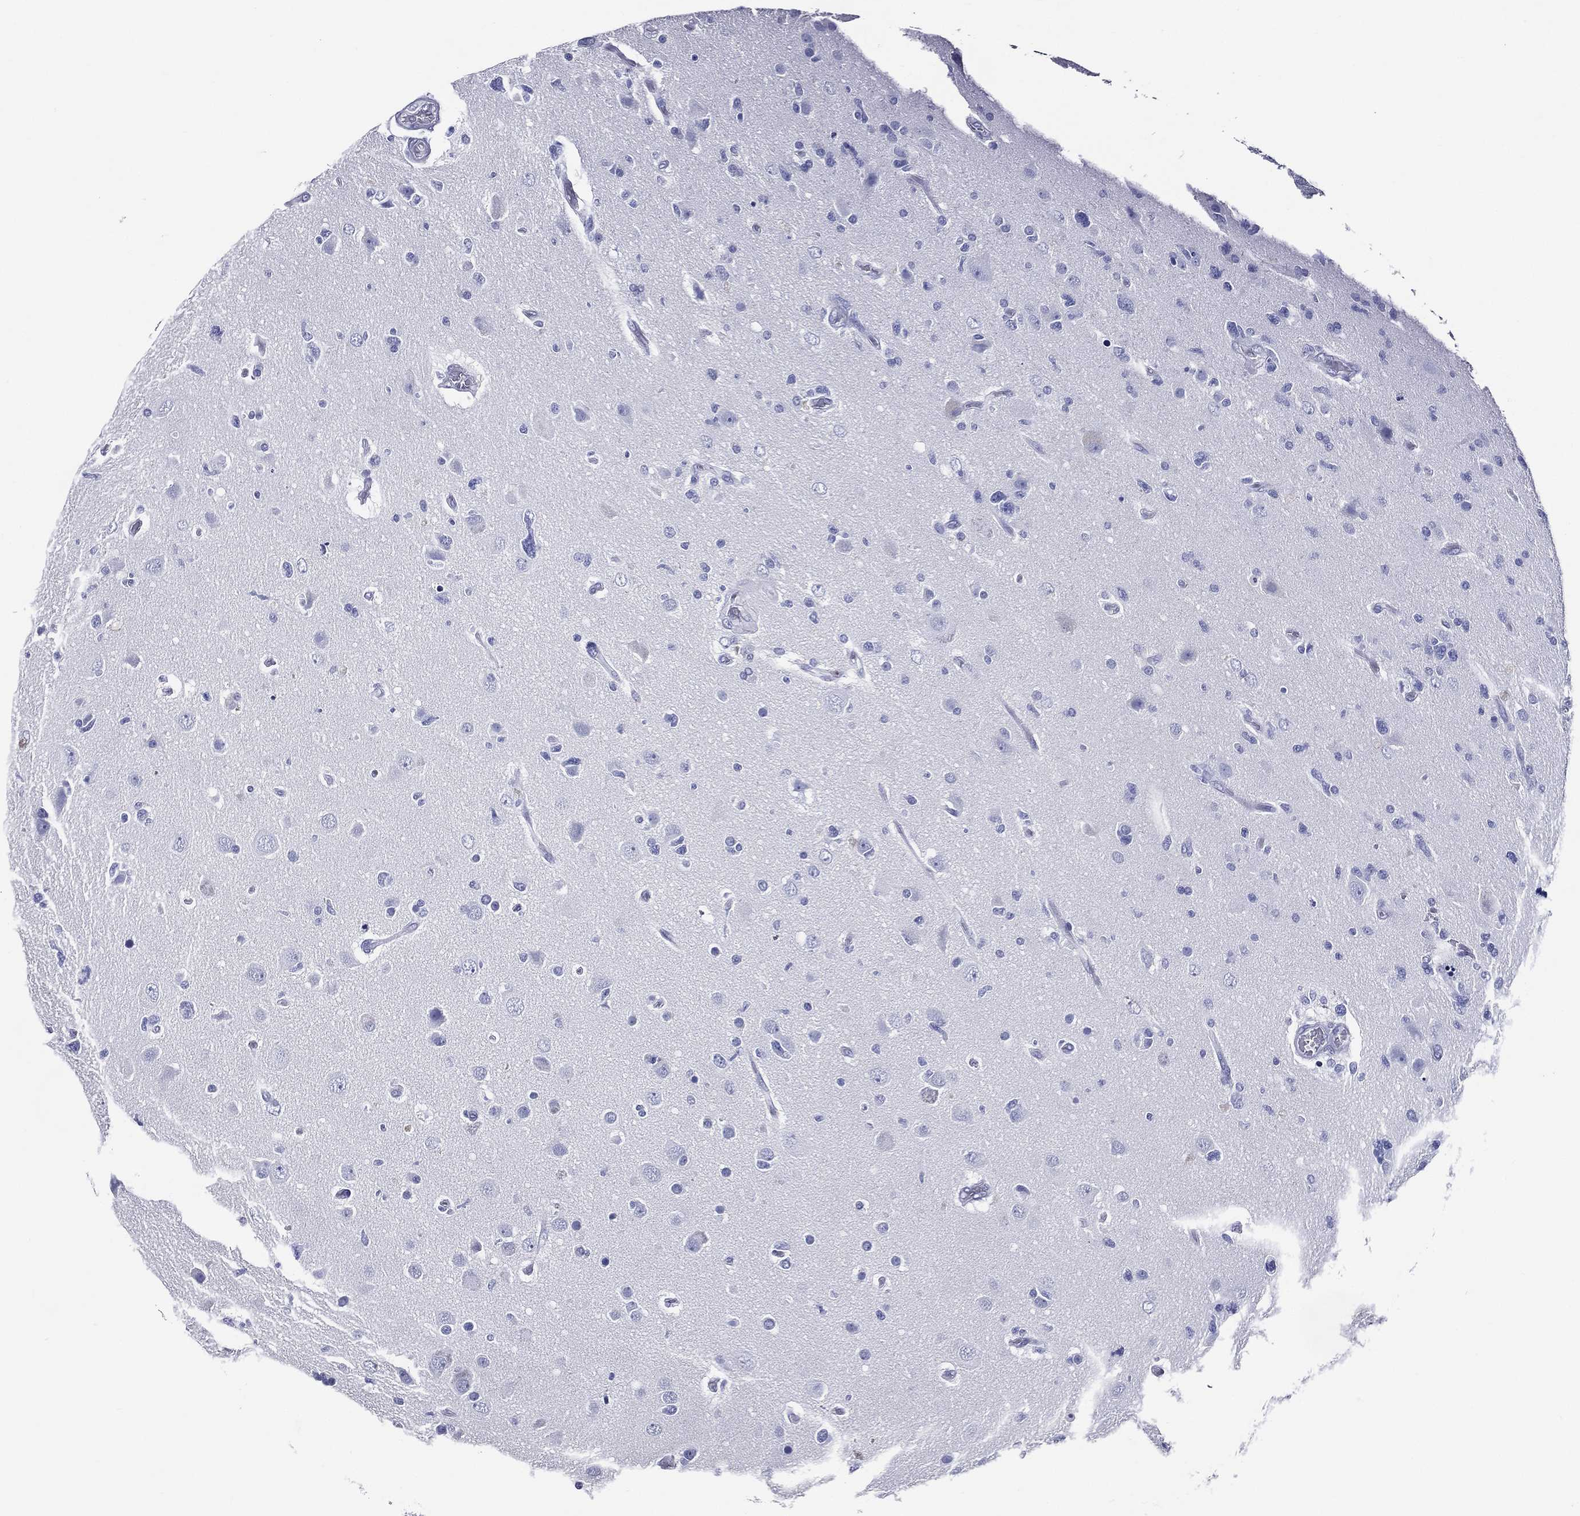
{"staining": {"intensity": "negative", "quantity": "none", "location": "none"}, "tissue": "glioma", "cell_type": "Tumor cells", "image_type": "cancer", "snomed": [{"axis": "morphology", "description": "Glioma, malignant, High grade"}, {"axis": "topography", "description": "Cerebral cortex"}], "caption": "Tumor cells are negative for brown protein staining in glioma. (Stains: DAB immunohistochemistry with hematoxylin counter stain, Microscopy: brightfield microscopy at high magnification).", "gene": "ACE2", "patient": {"sex": "male", "age": 70}}